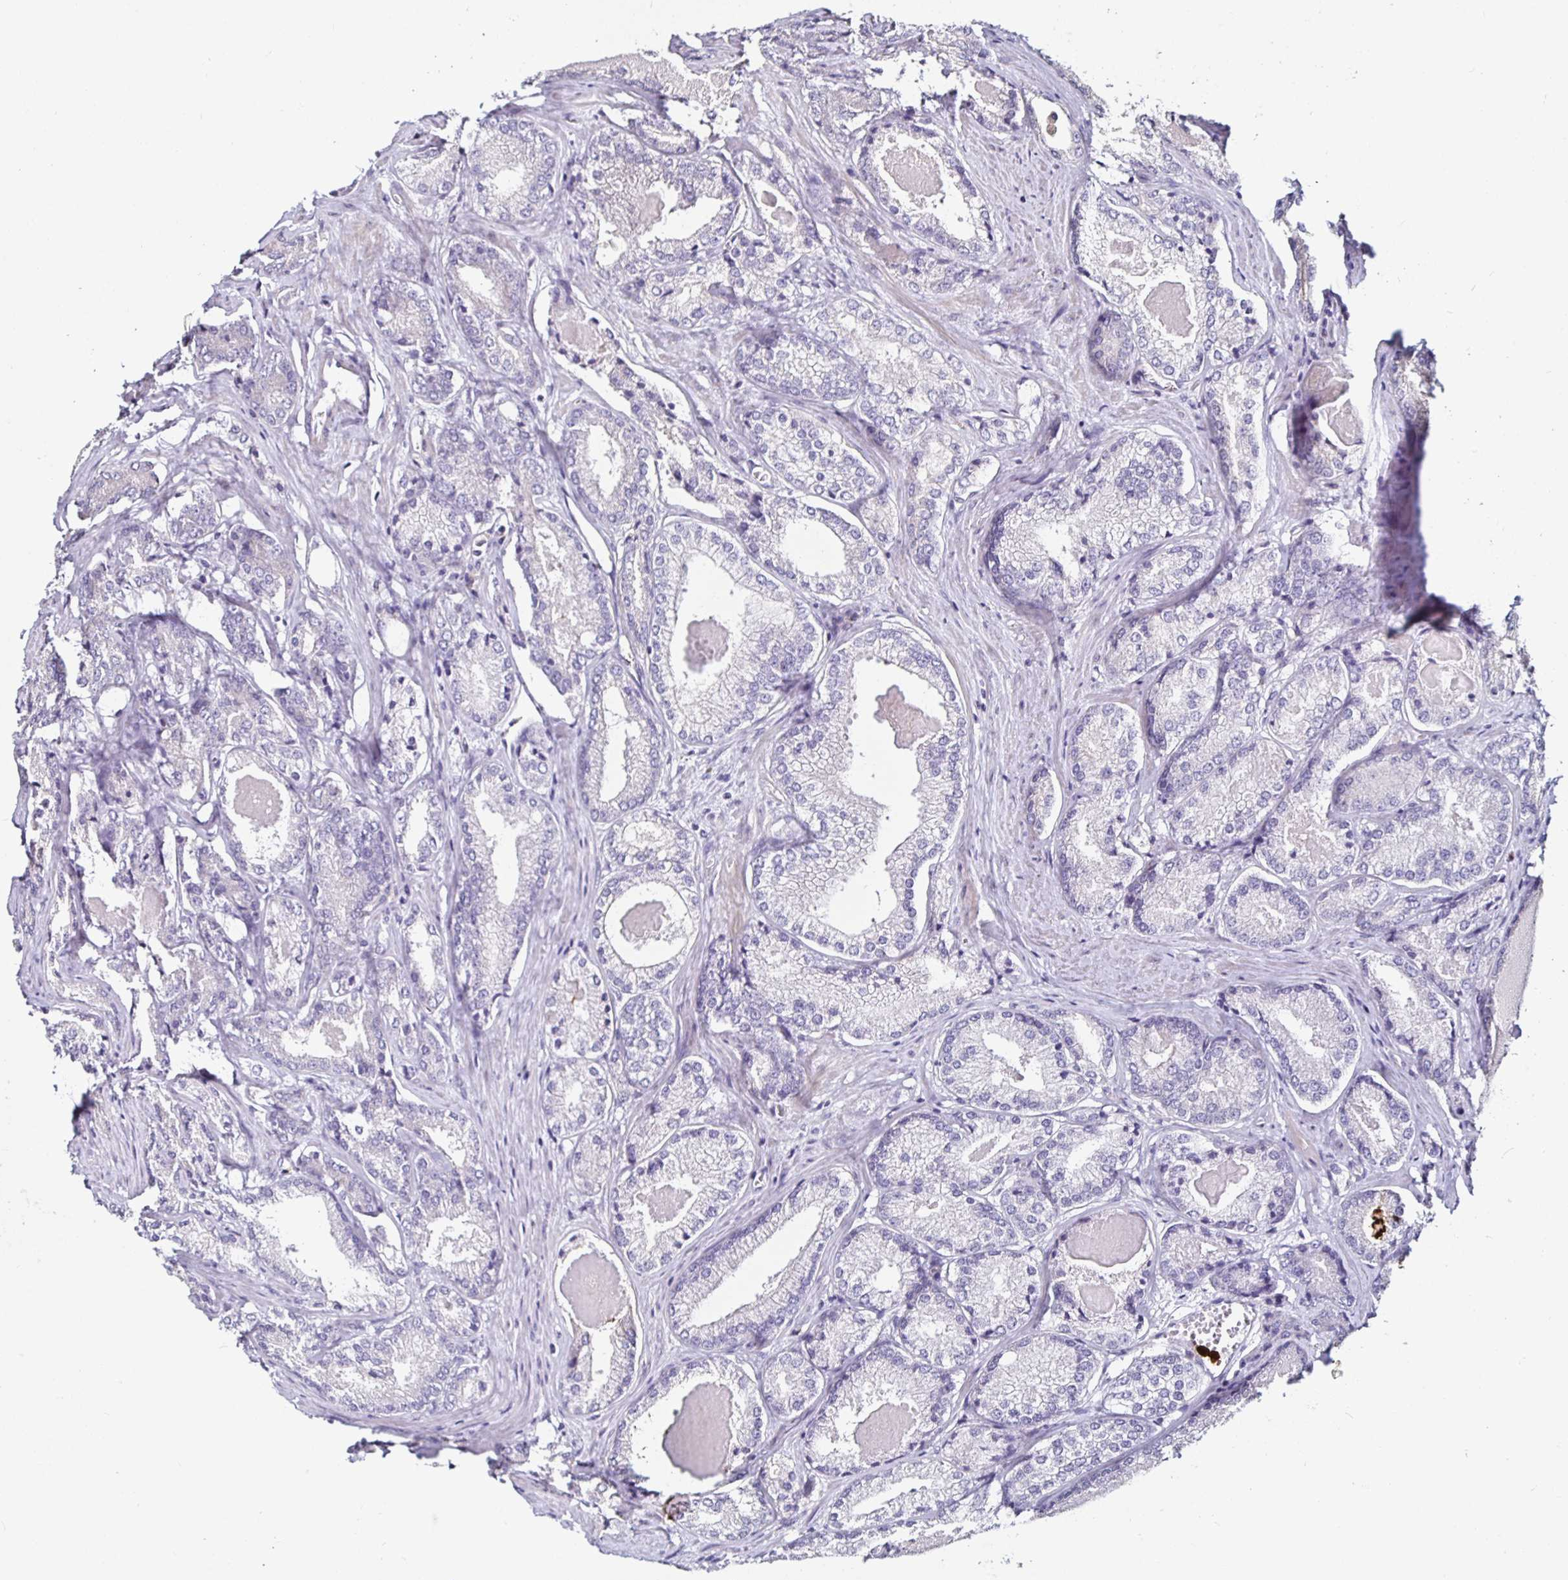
{"staining": {"intensity": "negative", "quantity": "none", "location": "none"}, "tissue": "prostate cancer", "cell_type": "Tumor cells", "image_type": "cancer", "snomed": [{"axis": "morphology", "description": "Adenocarcinoma, NOS"}, {"axis": "morphology", "description": "Adenocarcinoma, Low grade"}, {"axis": "topography", "description": "Prostate"}], "caption": "There is no significant positivity in tumor cells of adenocarcinoma (low-grade) (prostate).", "gene": "TLR4", "patient": {"sex": "male", "age": 68}}